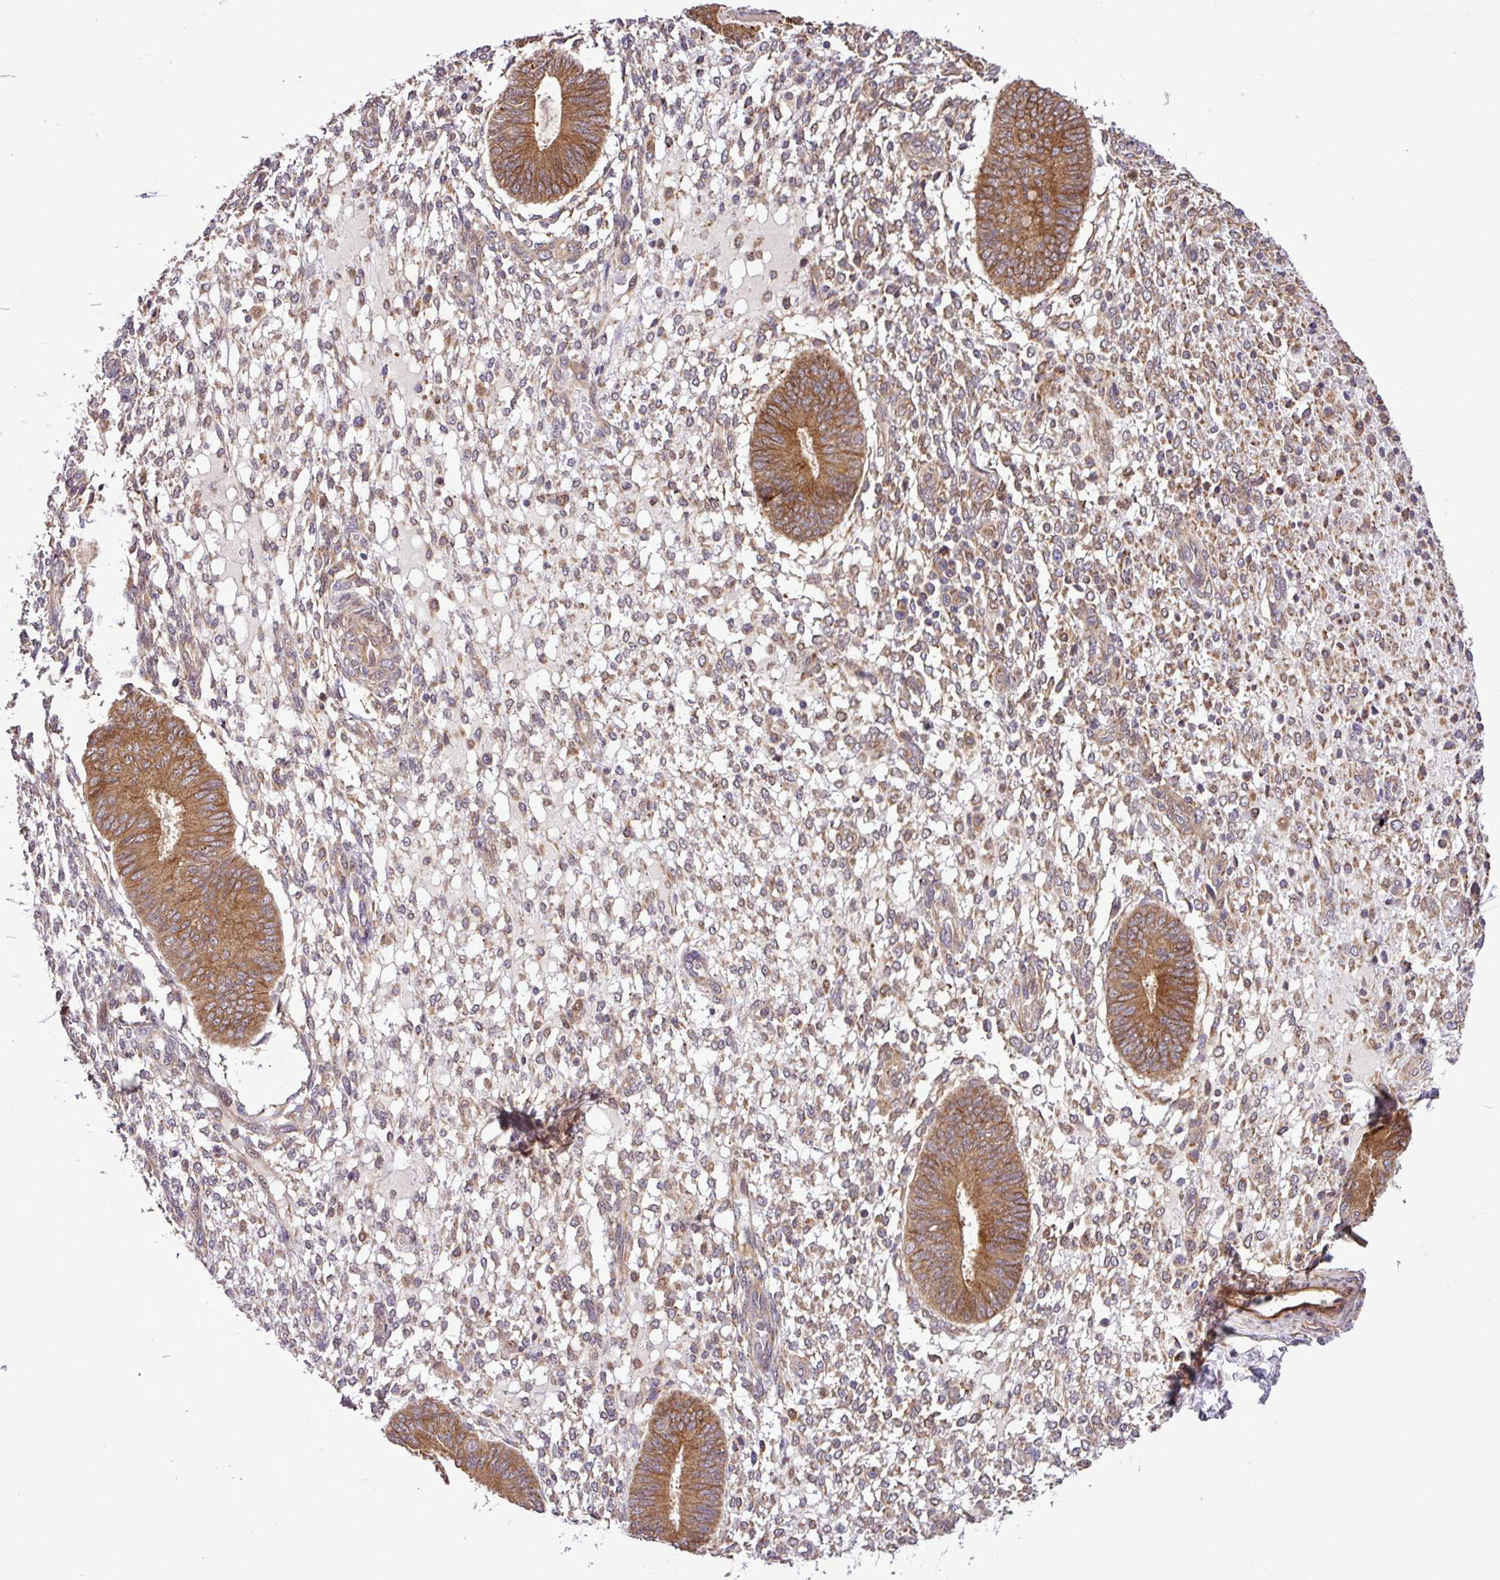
{"staining": {"intensity": "weak", "quantity": "25%-75%", "location": "cytoplasmic/membranous"}, "tissue": "endometrium", "cell_type": "Cells in endometrial stroma", "image_type": "normal", "snomed": [{"axis": "morphology", "description": "Normal tissue, NOS"}, {"axis": "topography", "description": "Endometrium"}], "caption": "Protein staining reveals weak cytoplasmic/membranous expression in about 25%-75% of cells in endometrial stroma in benign endometrium. (IHC, brightfield microscopy, high magnification).", "gene": "DLGAP4", "patient": {"sex": "female", "age": 49}}